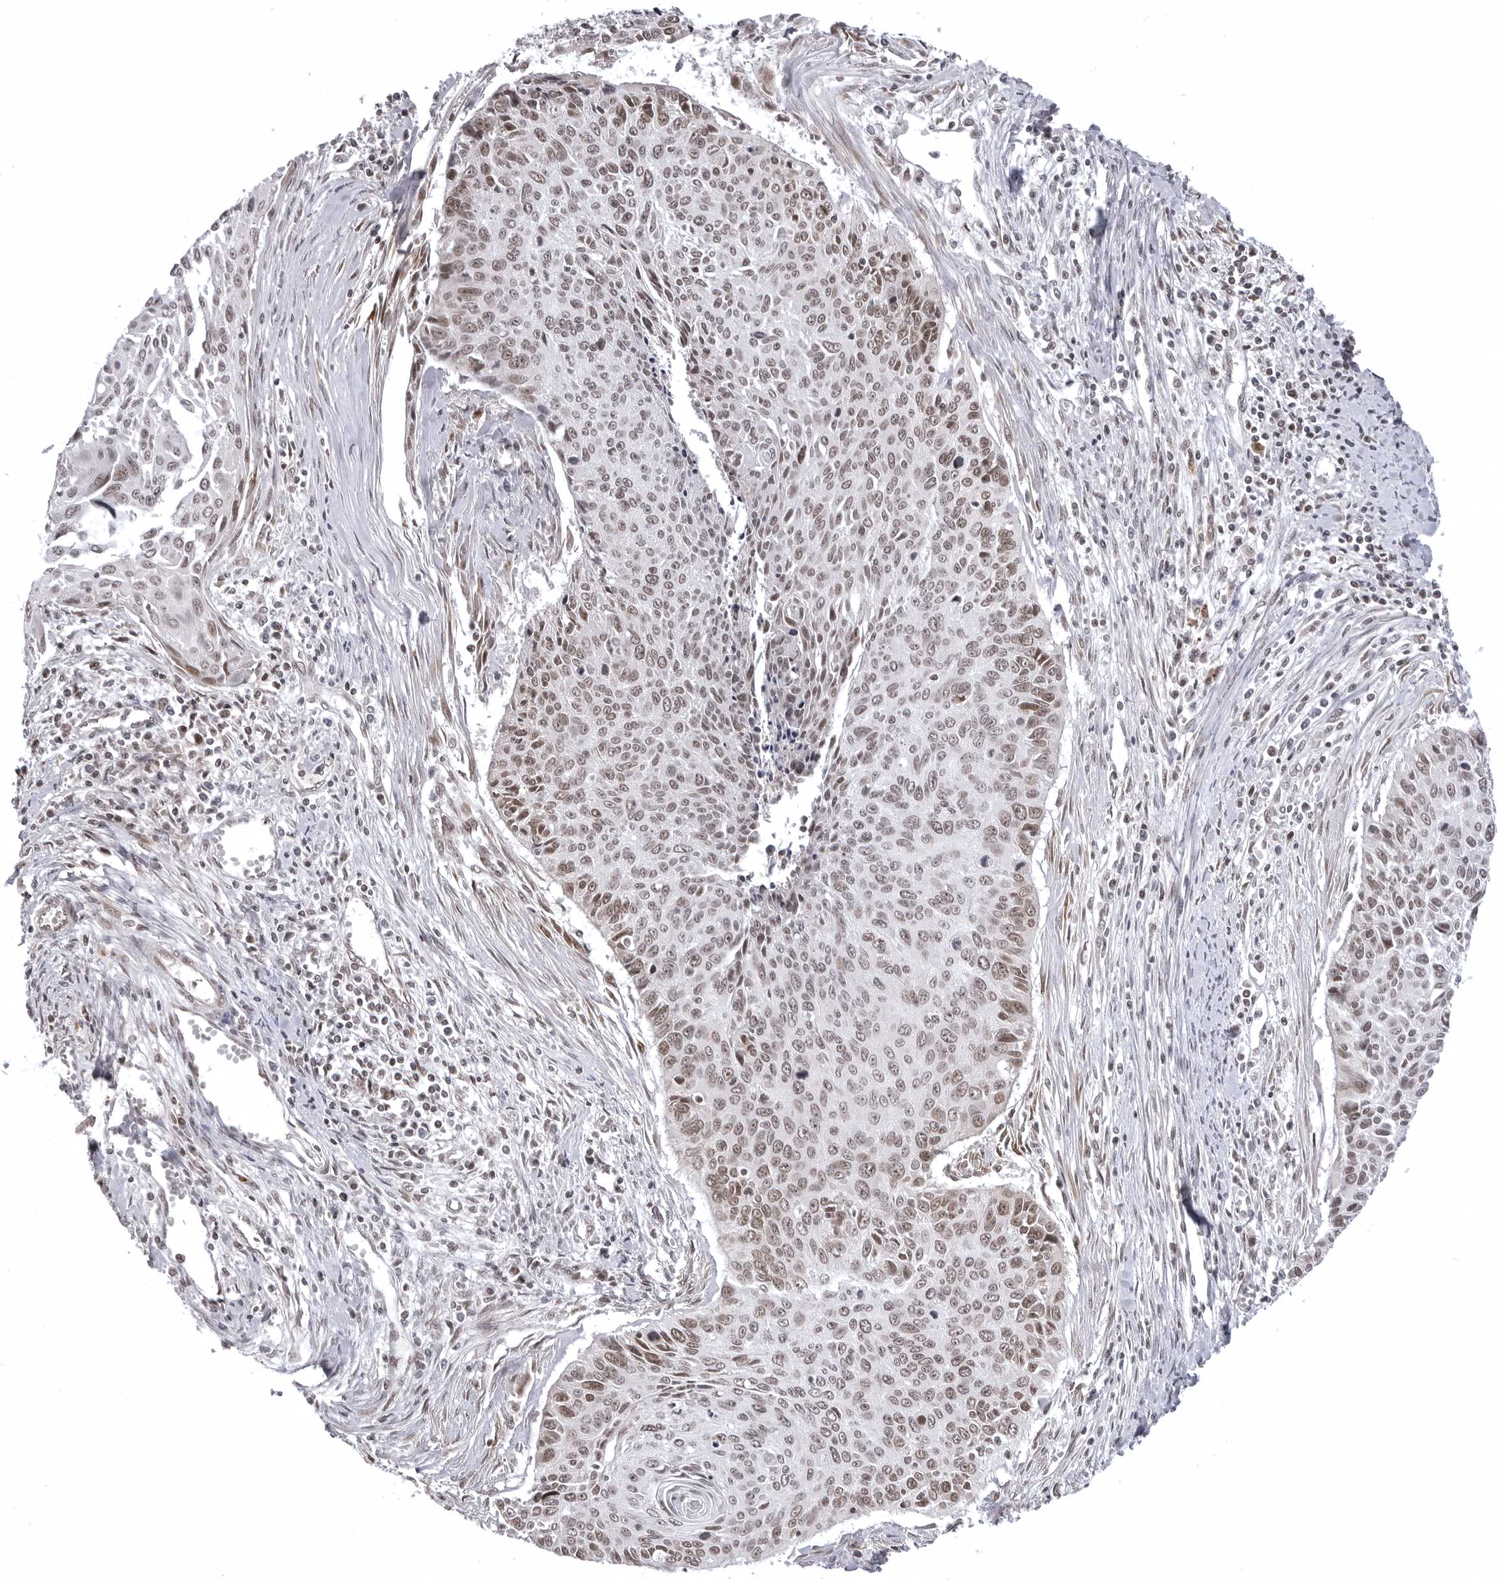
{"staining": {"intensity": "moderate", "quantity": ">75%", "location": "nuclear"}, "tissue": "cervical cancer", "cell_type": "Tumor cells", "image_type": "cancer", "snomed": [{"axis": "morphology", "description": "Squamous cell carcinoma, NOS"}, {"axis": "topography", "description": "Cervix"}], "caption": "IHC (DAB (3,3'-diaminobenzidine)) staining of cervical cancer reveals moderate nuclear protein expression in about >75% of tumor cells. Using DAB (3,3'-diaminobenzidine) (brown) and hematoxylin (blue) stains, captured at high magnification using brightfield microscopy.", "gene": "PHF3", "patient": {"sex": "female", "age": 55}}